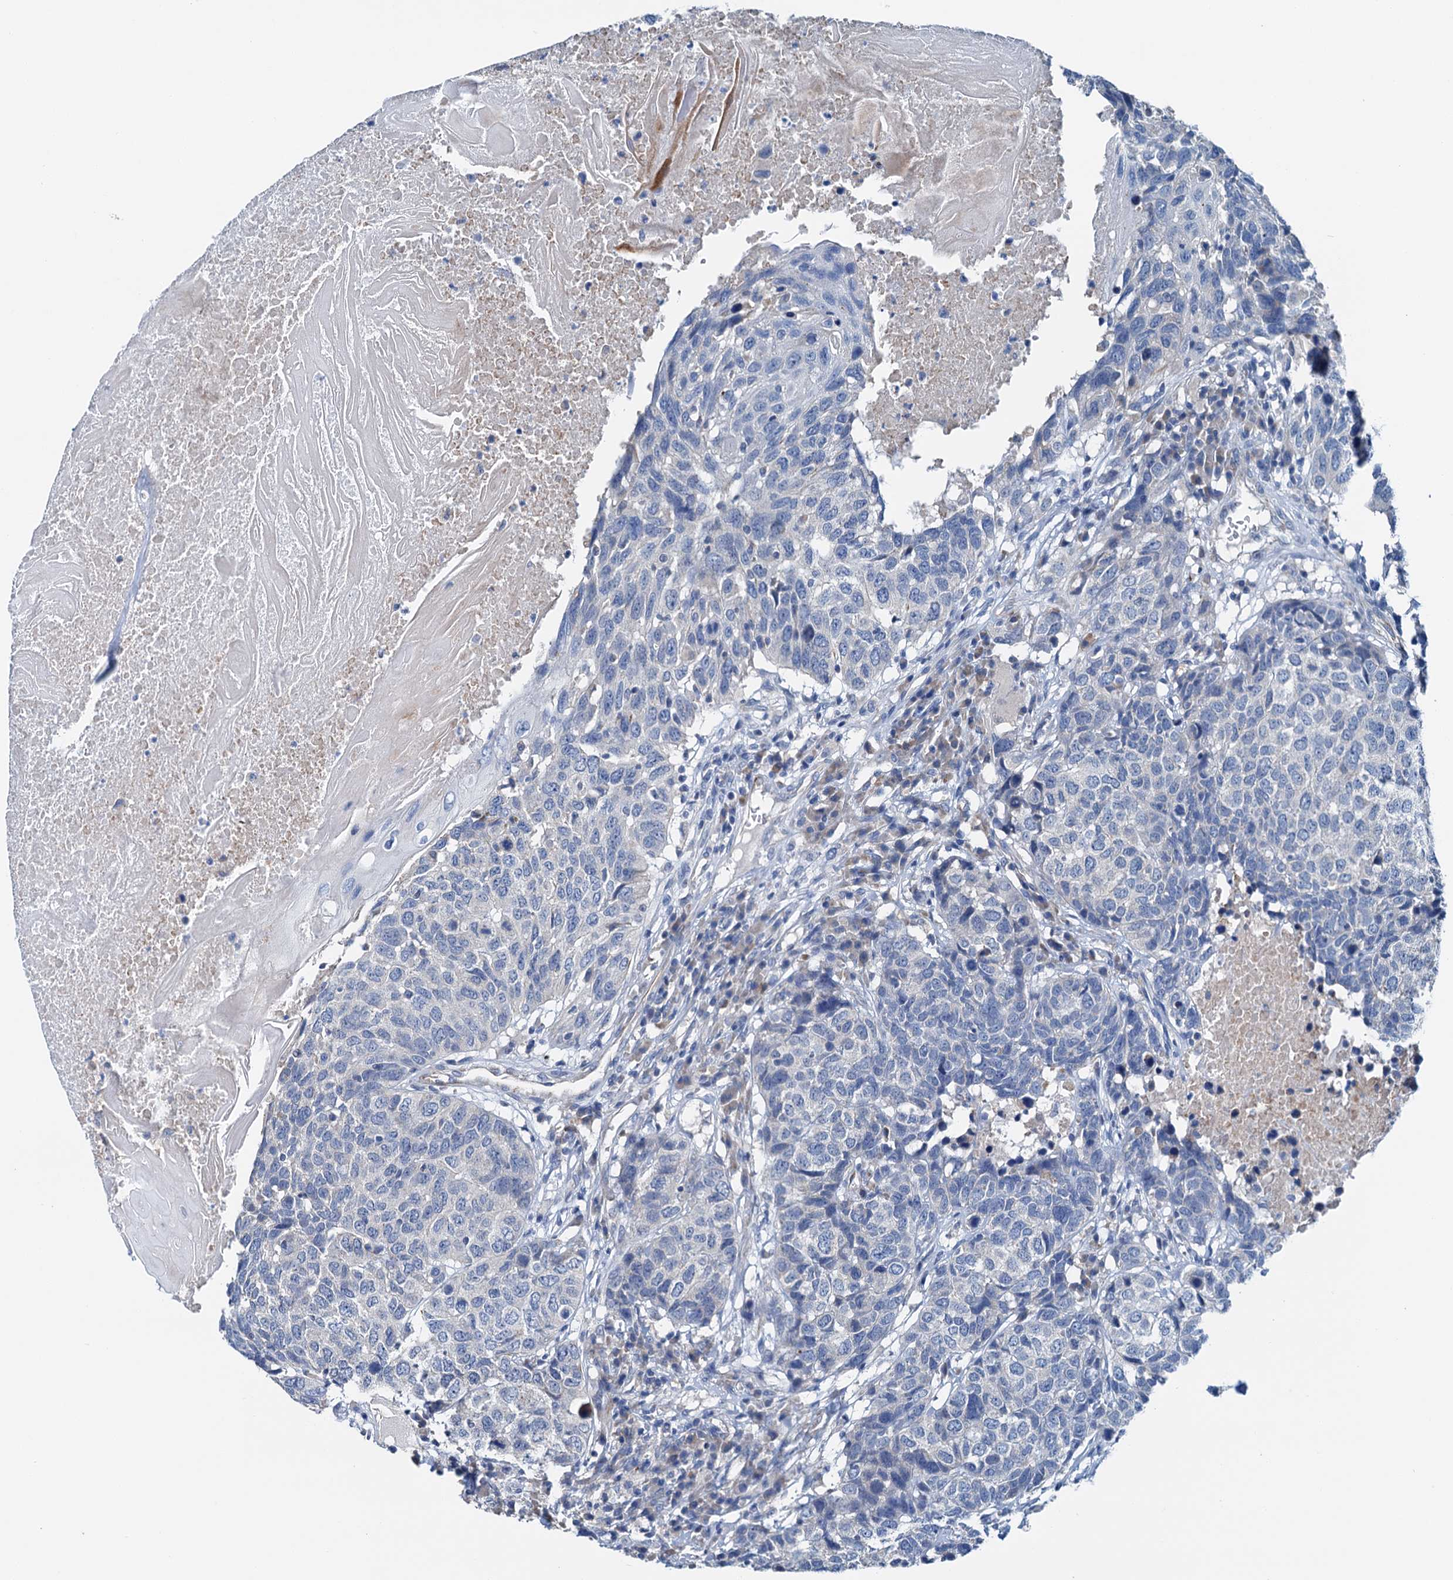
{"staining": {"intensity": "negative", "quantity": "none", "location": "none"}, "tissue": "head and neck cancer", "cell_type": "Tumor cells", "image_type": "cancer", "snomed": [{"axis": "morphology", "description": "Squamous cell carcinoma, NOS"}, {"axis": "topography", "description": "Head-Neck"}], "caption": "Immunohistochemistry (IHC) image of head and neck cancer (squamous cell carcinoma) stained for a protein (brown), which displays no positivity in tumor cells. (Immunohistochemistry (IHC), brightfield microscopy, high magnification).", "gene": "ELAC1", "patient": {"sex": "male", "age": 66}}